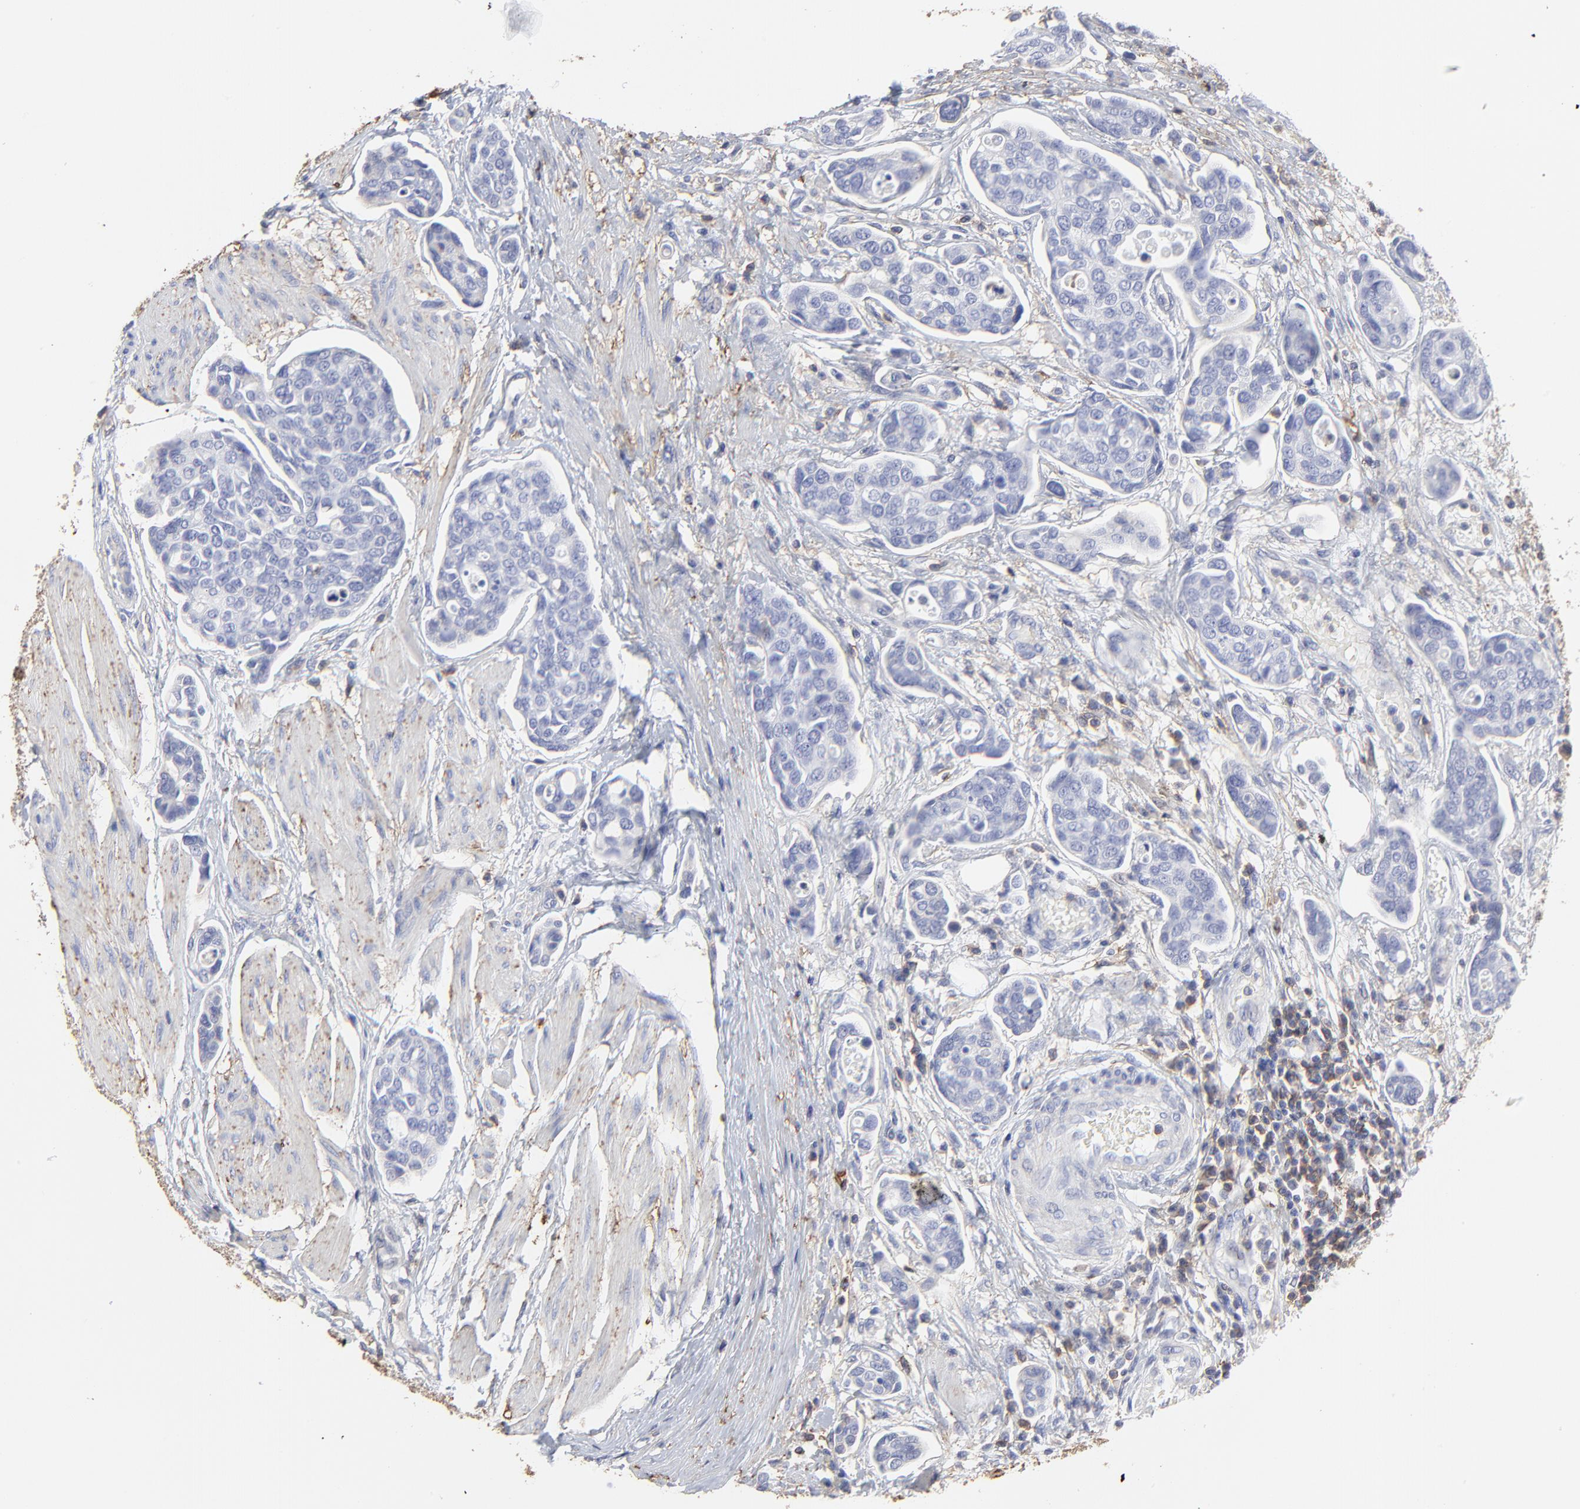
{"staining": {"intensity": "negative", "quantity": "none", "location": "none"}, "tissue": "urothelial cancer", "cell_type": "Tumor cells", "image_type": "cancer", "snomed": [{"axis": "morphology", "description": "Urothelial carcinoma, High grade"}, {"axis": "topography", "description": "Urinary bladder"}], "caption": "IHC of urothelial cancer reveals no positivity in tumor cells. The staining was performed using DAB (3,3'-diaminobenzidine) to visualize the protein expression in brown, while the nuclei were stained in blue with hematoxylin (Magnification: 20x).", "gene": "ANXA6", "patient": {"sex": "male", "age": 78}}